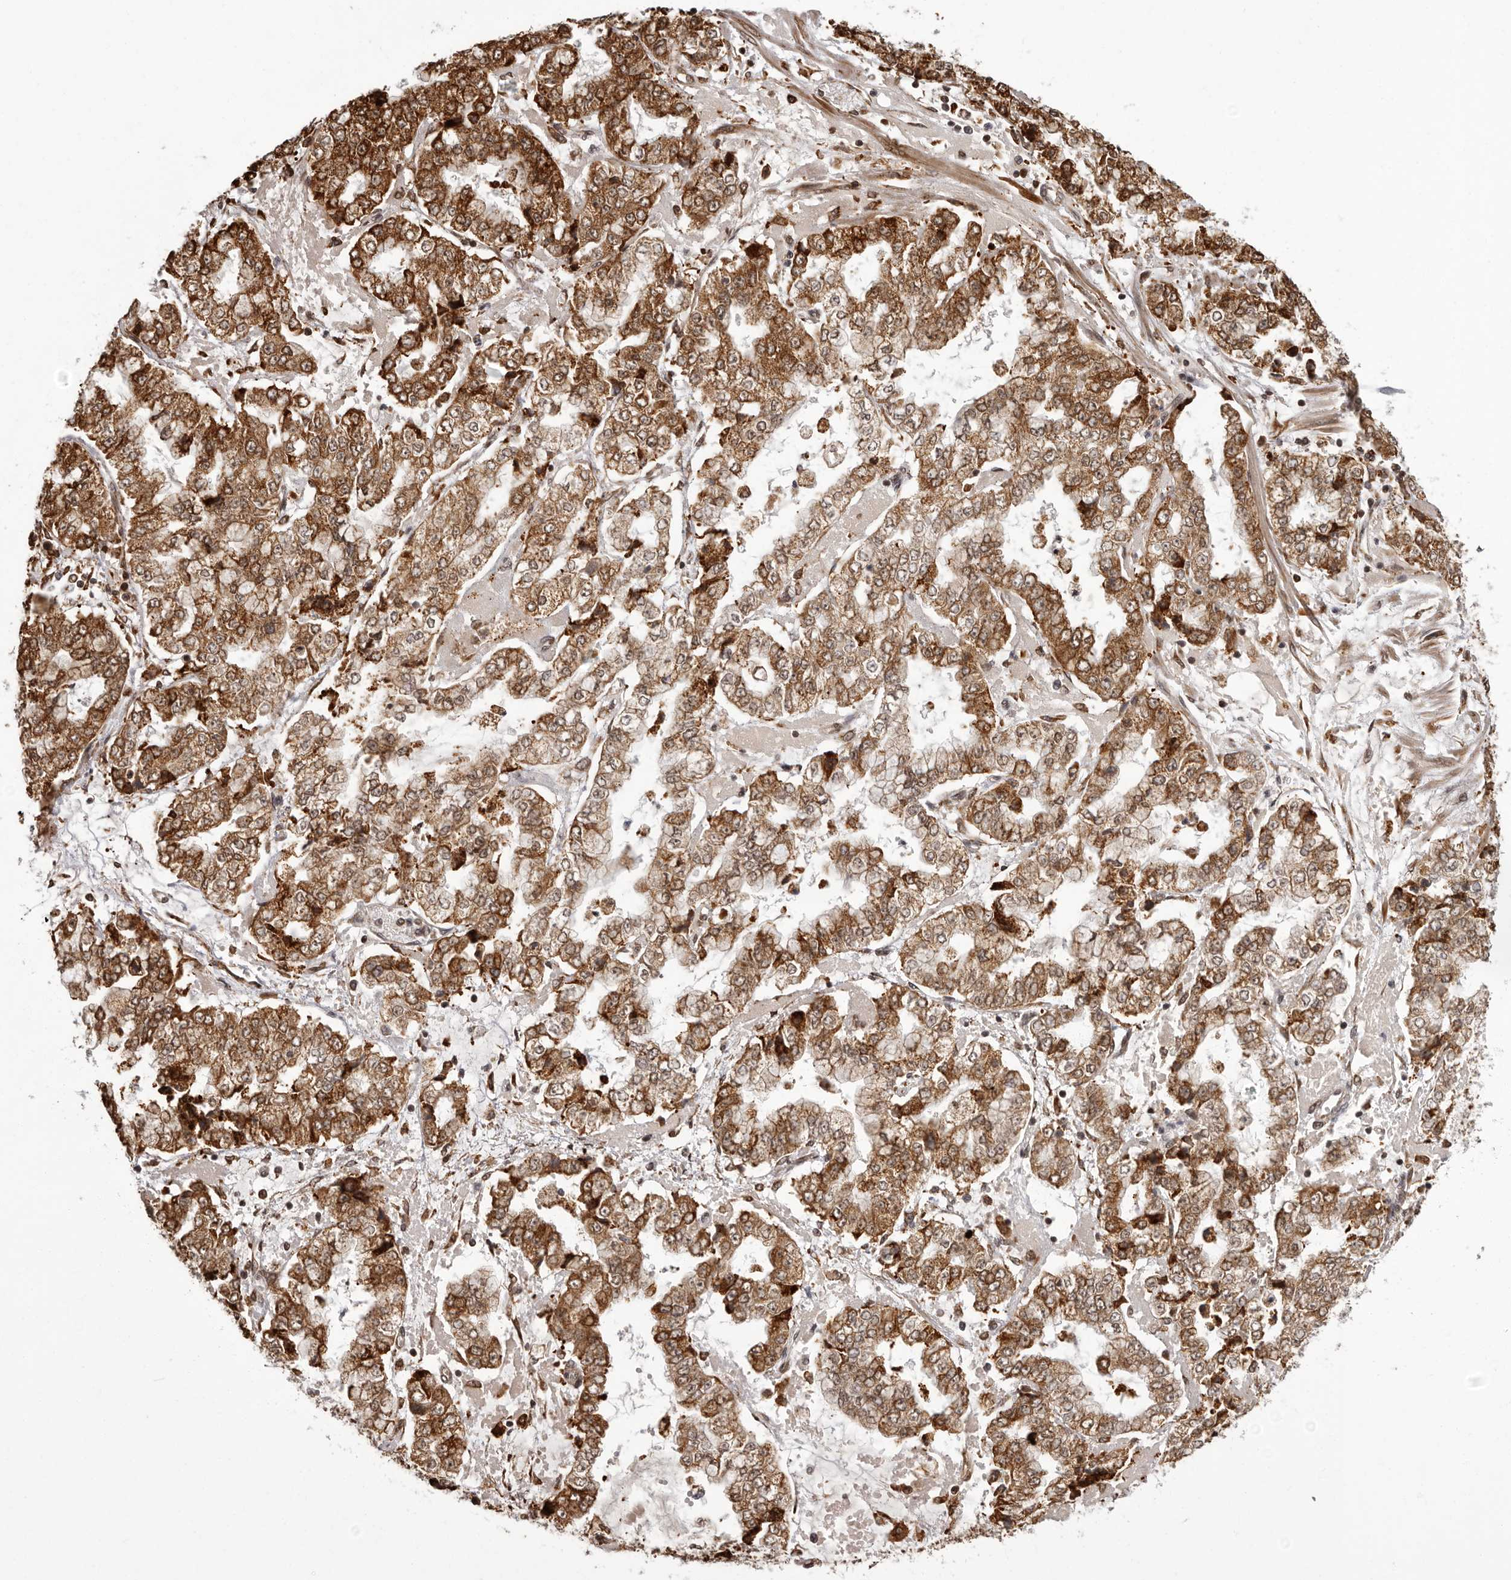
{"staining": {"intensity": "moderate", "quantity": ">75%", "location": "cytoplasmic/membranous"}, "tissue": "stomach cancer", "cell_type": "Tumor cells", "image_type": "cancer", "snomed": [{"axis": "morphology", "description": "Adenocarcinoma, NOS"}, {"axis": "topography", "description": "Stomach"}], "caption": "Stomach cancer stained for a protein reveals moderate cytoplasmic/membranous positivity in tumor cells.", "gene": "IL32", "patient": {"sex": "male", "age": 76}}